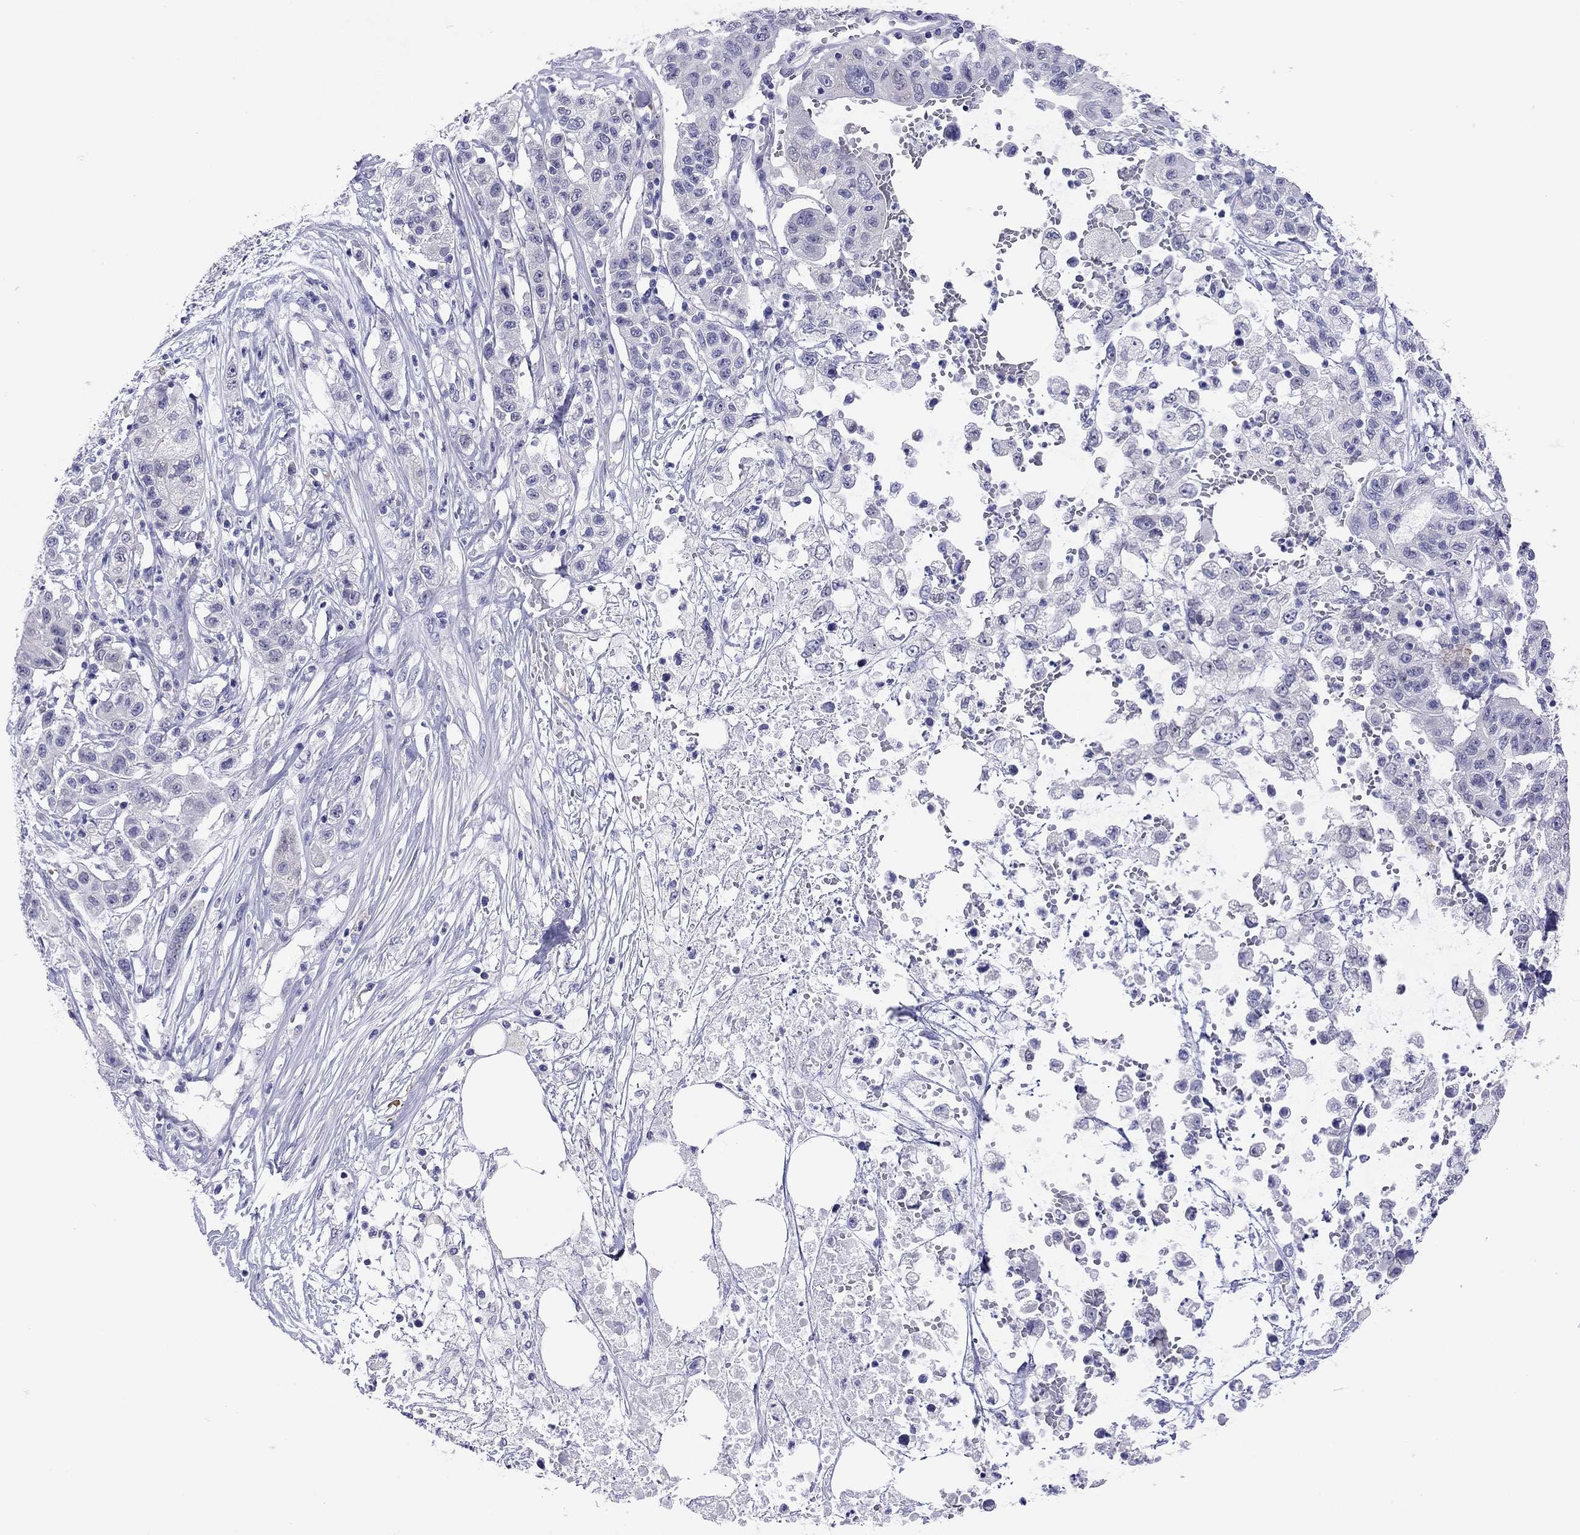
{"staining": {"intensity": "negative", "quantity": "none", "location": "none"}, "tissue": "liver cancer", "cell_type": "Tumor cells", "image_type": "cancer", "snomed": [{"axis": "morphology", "description": "Adenocarcinoma, NOS"}, {"axis": "morphology", "description": "Cholangiocarcinoma"}, {"axis": "topography", "description": "Liver"}], "caption": "This is an IHC photomicrograph of human liver cancer. There is no positivity in tumor cells.", "gene": "ARMC12", "patient": {"sex": "male", "age": 64}}